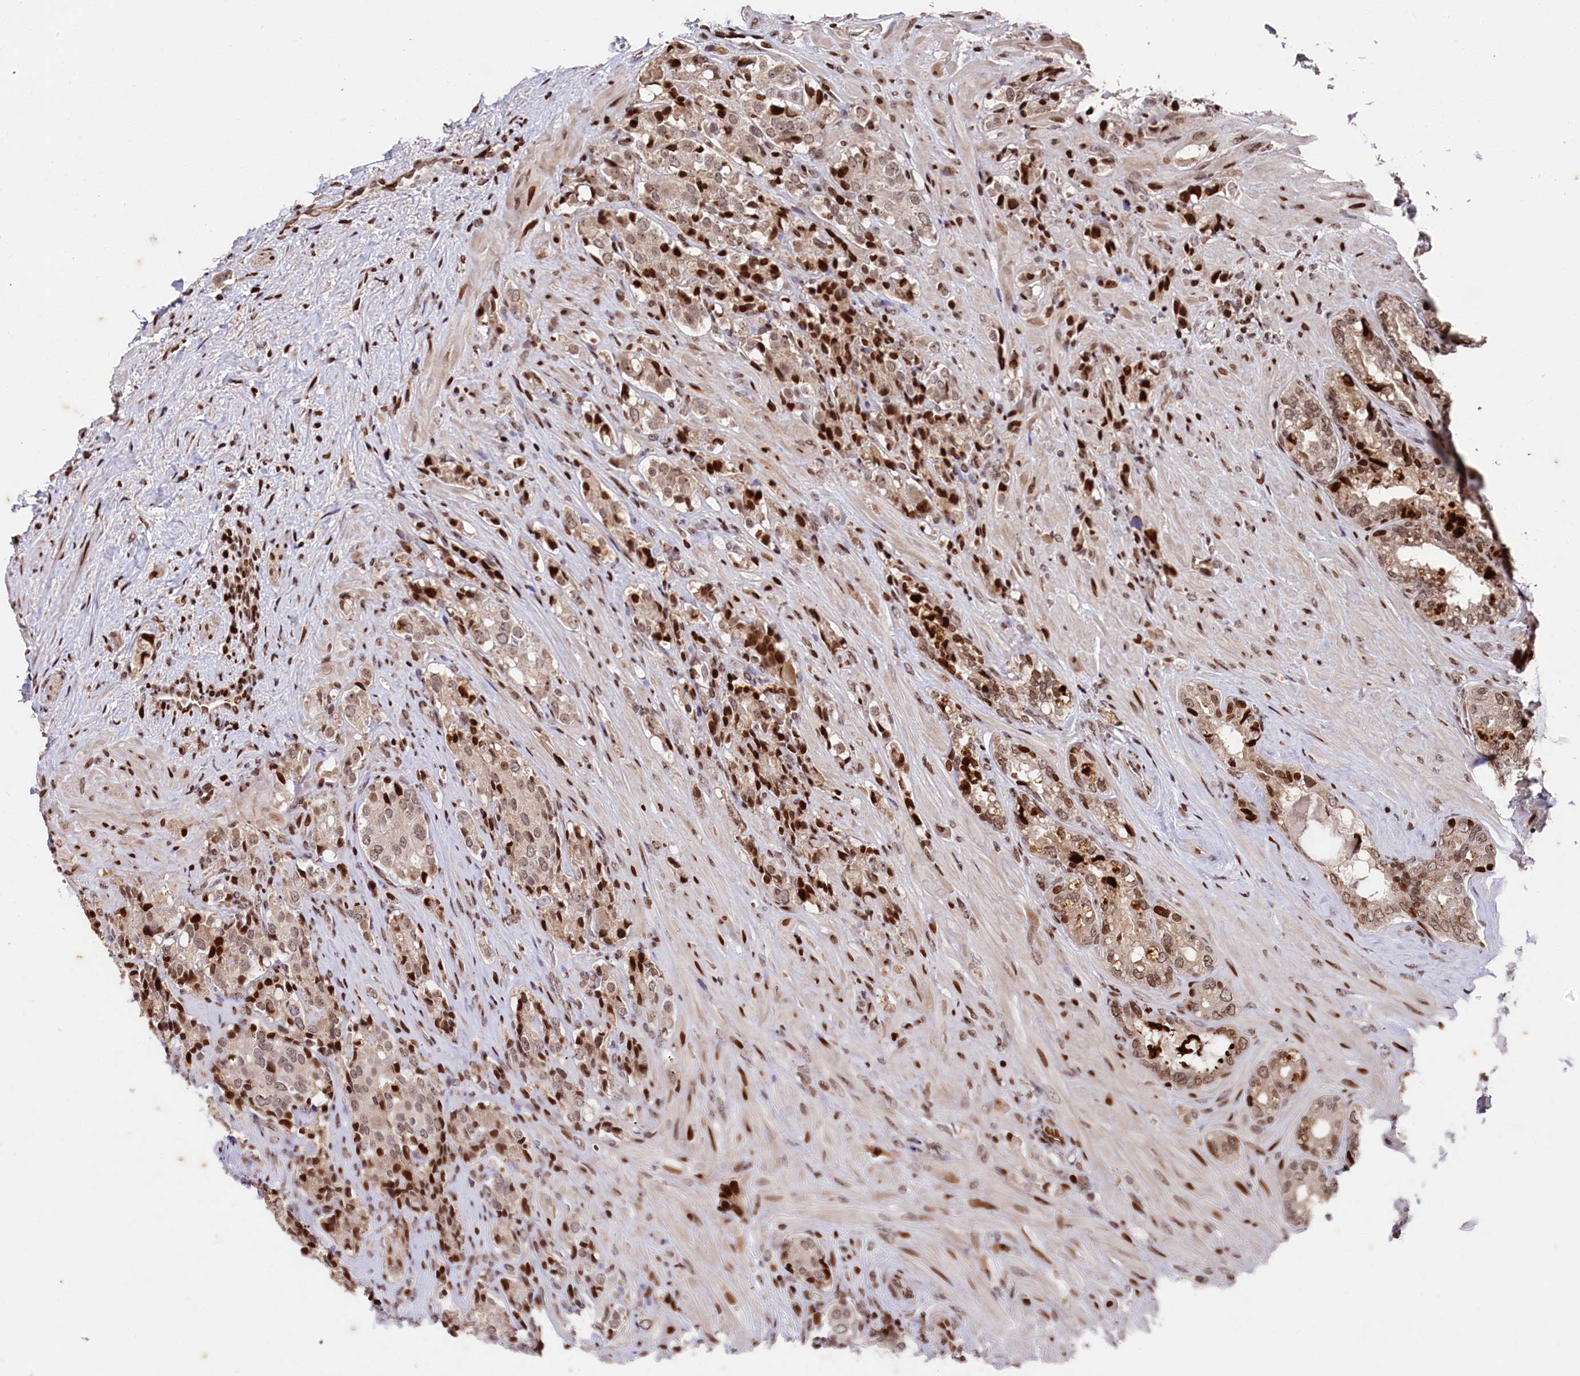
{"staining": {"intensity": "strong", "quantity": "<25%", "location": "nuclear"}, "tissue": "prostate cancer", "cell_type": "Tumor cells", "image_type": "cancer", "snomed": [{"axis": "morphology", "description": "Adenocarcinoma, High grade"}, {"axis": "topography", "description": "Prostate"}], "caption": "Human prostate high-grade adenocarcinoma stained for a protein (brown) demonstrates strong nuclear positive expression in approximately <25% of tumor cells.", "gene": "MCF2L2", "patient": {"sex": "male", "age": 65}}